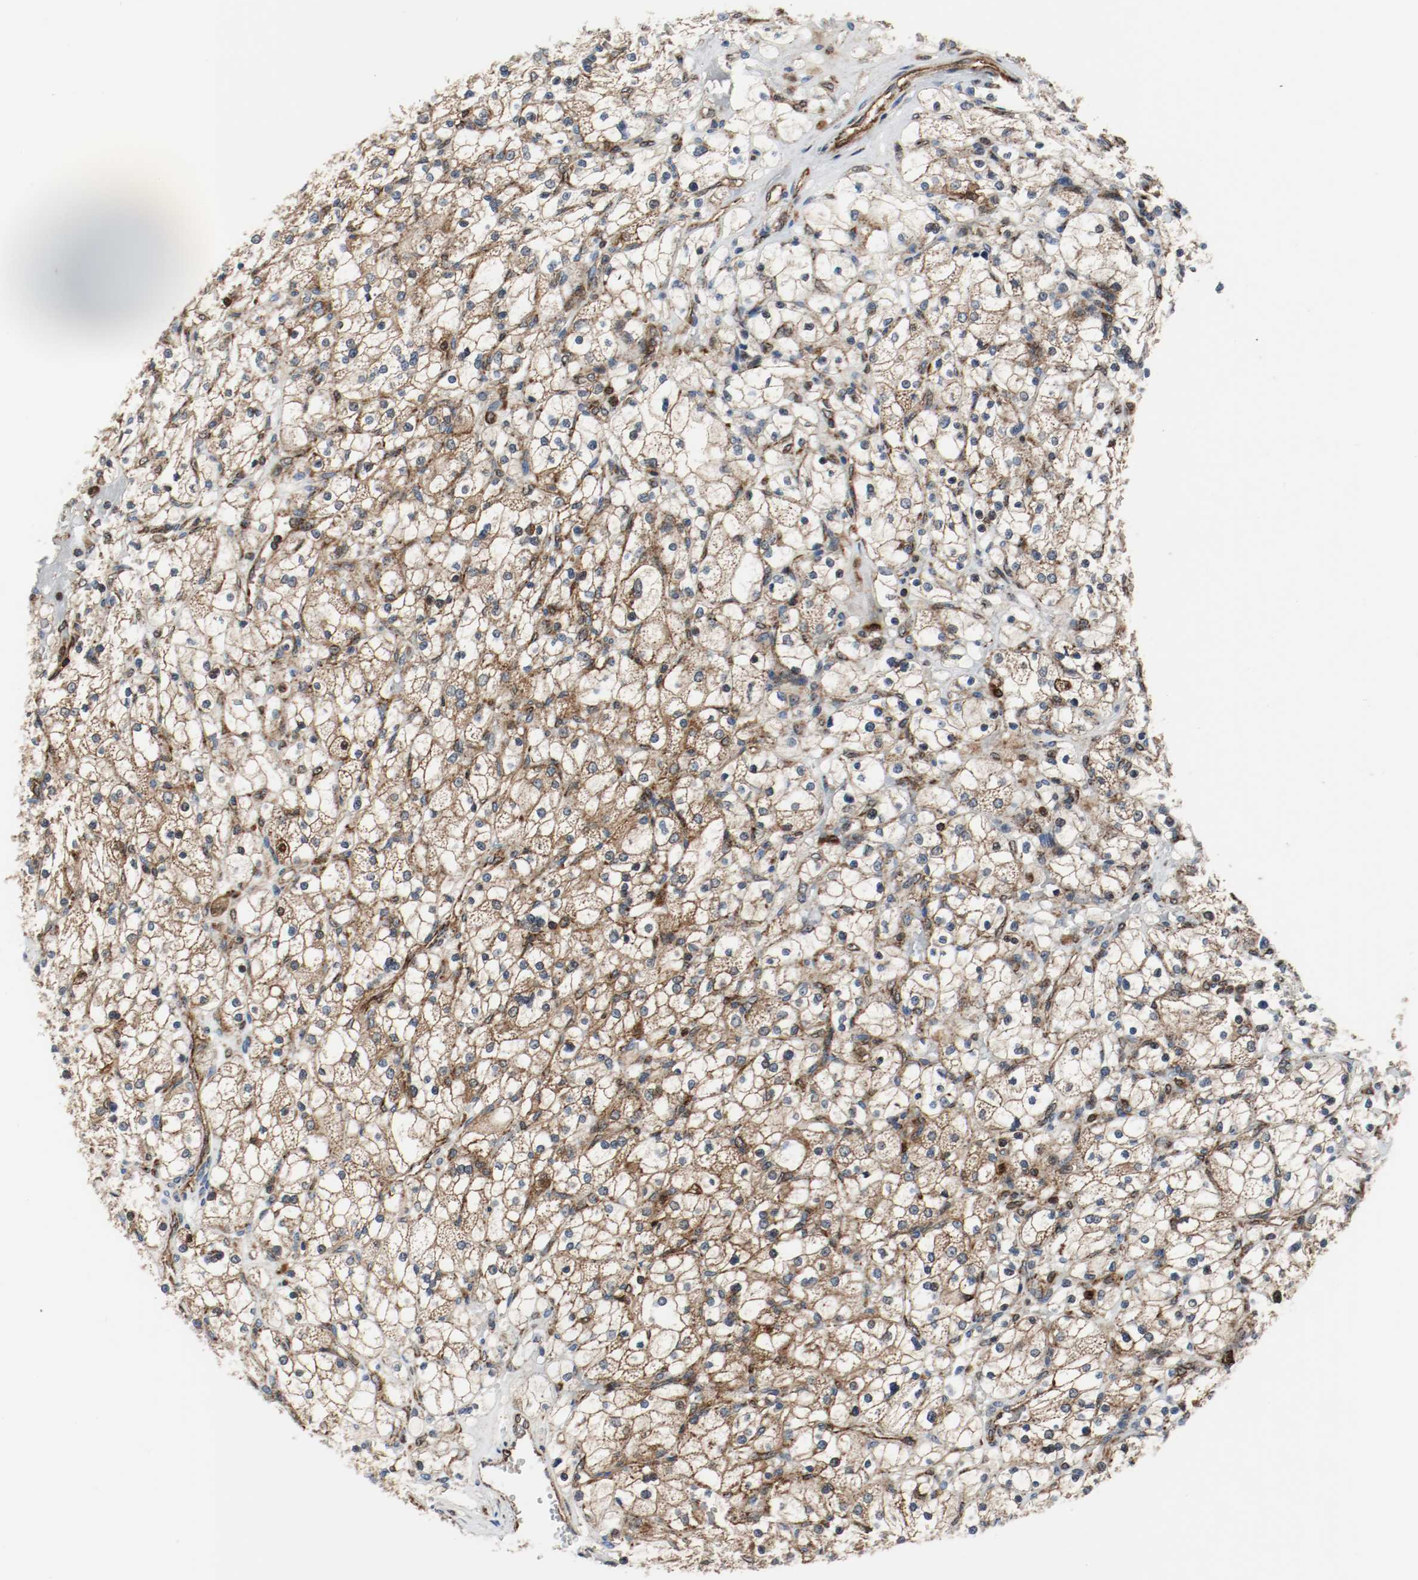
{"staining": {"intensity": "moderate", "quantity": ">75%", "location": "cytoplasmic/membranous"}, "tissue": "renal cancer", "cell_type": "Tumor cells", "image_type": "cancer", "snomed": [{"axis": "morphology", "description": "Adenocarcinoma, NOS"}, {"axis": "topography", "description": "Kidney"}], "caption": "Renal adenocarcinoma stained with a brown dye exhibits moderate cytoplasmic/membranous positive positivity in about >75% of tumor cells.", "gene": "TXNRD1", "patient": {"sex": "female", "age": 83}}